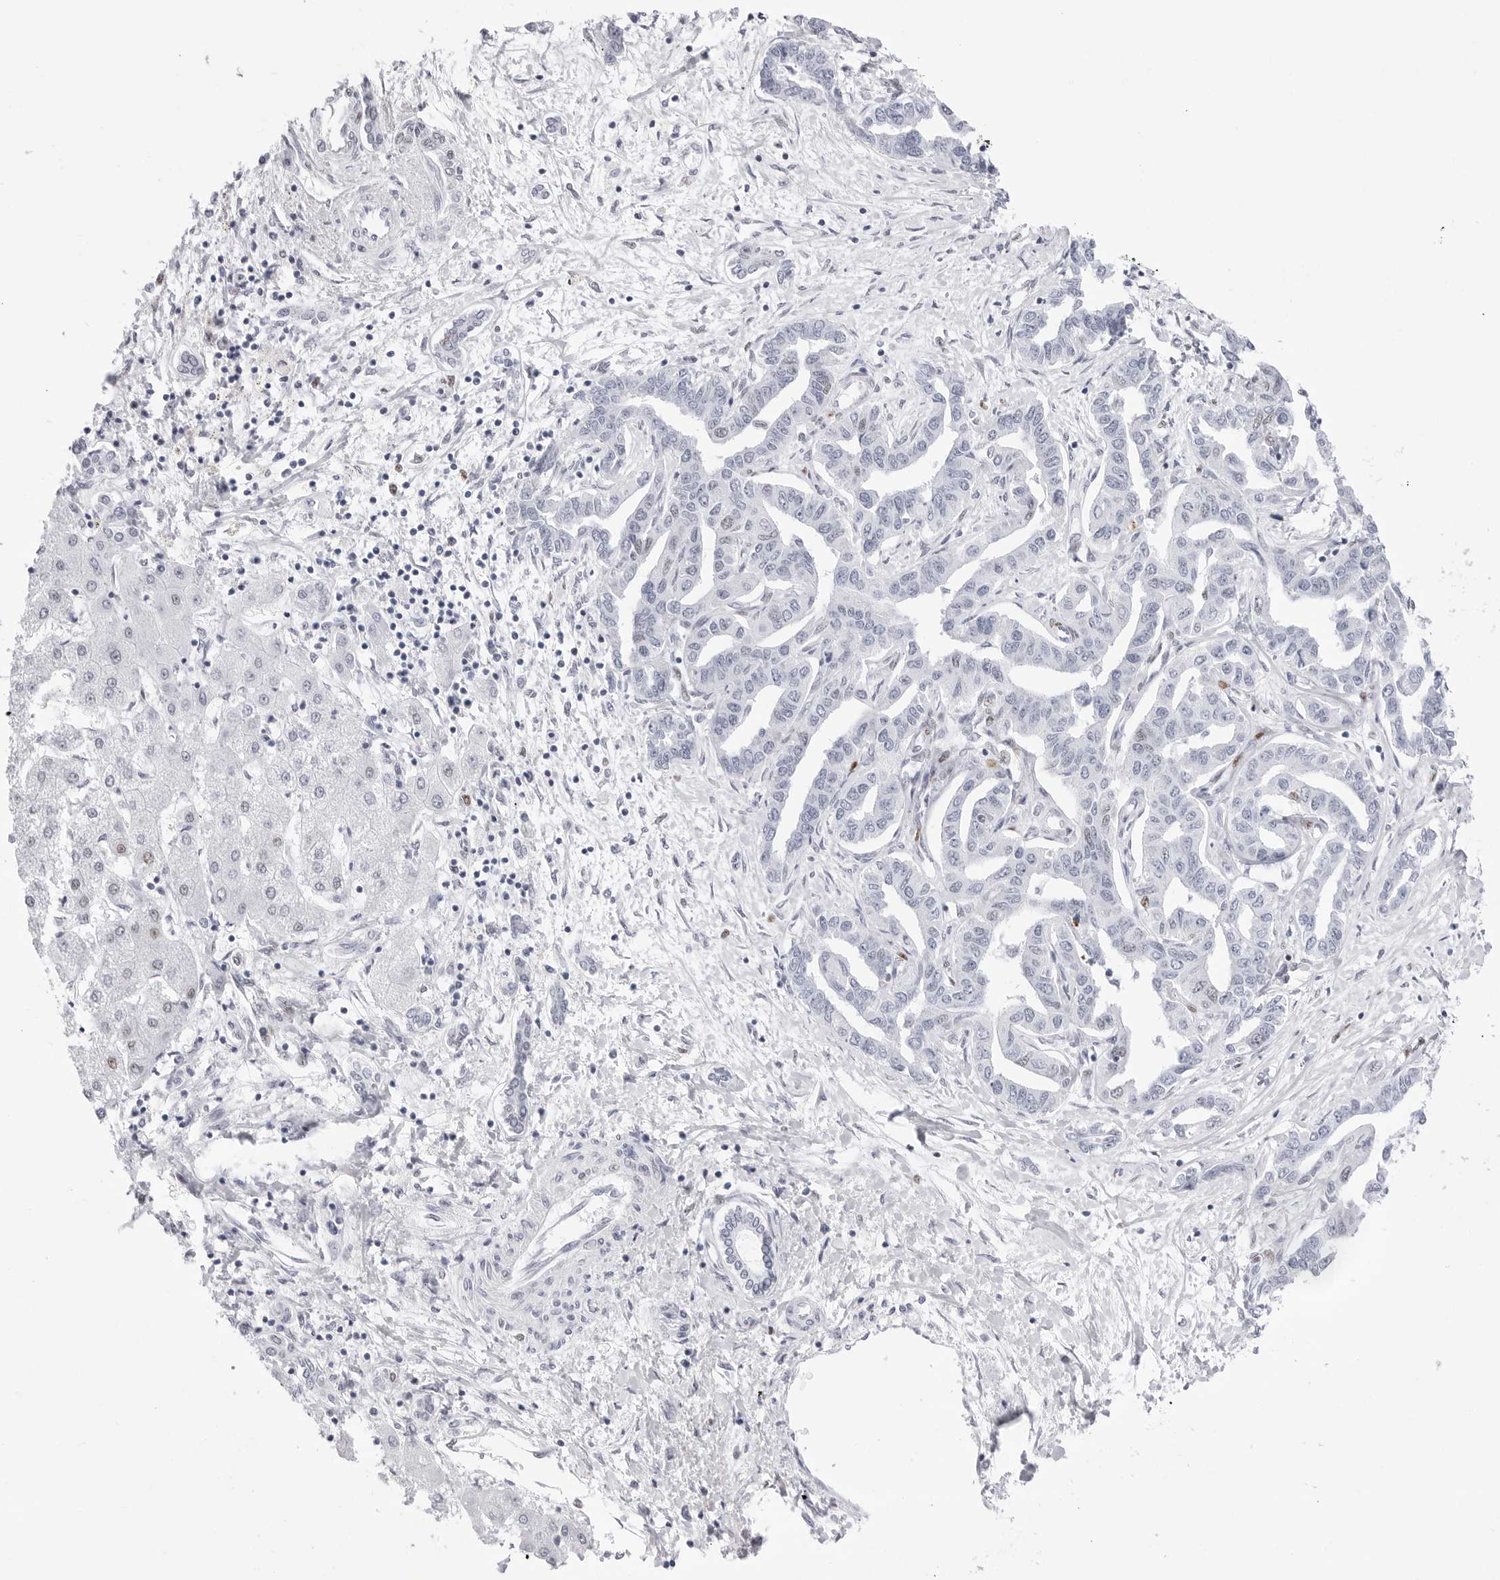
{"staining": {"intensity": "negative", "quantity": "none", "location": "none"}, "tissue": "liver cancer", "cell_type": "Tumor cells", "image_type": "cancer", "snomed": [{"axis": "morphology", "description": "Cholangiocarcinoma"}, {"axis": "topography", "description": "Liver"}], "caption": "This is an immunohistochemistry micrograph of cholangiocarcinoma (liver). There is no staining in tumor cells.", "gene": "NASP", "patient": {"sex": "male", "age": 59}}